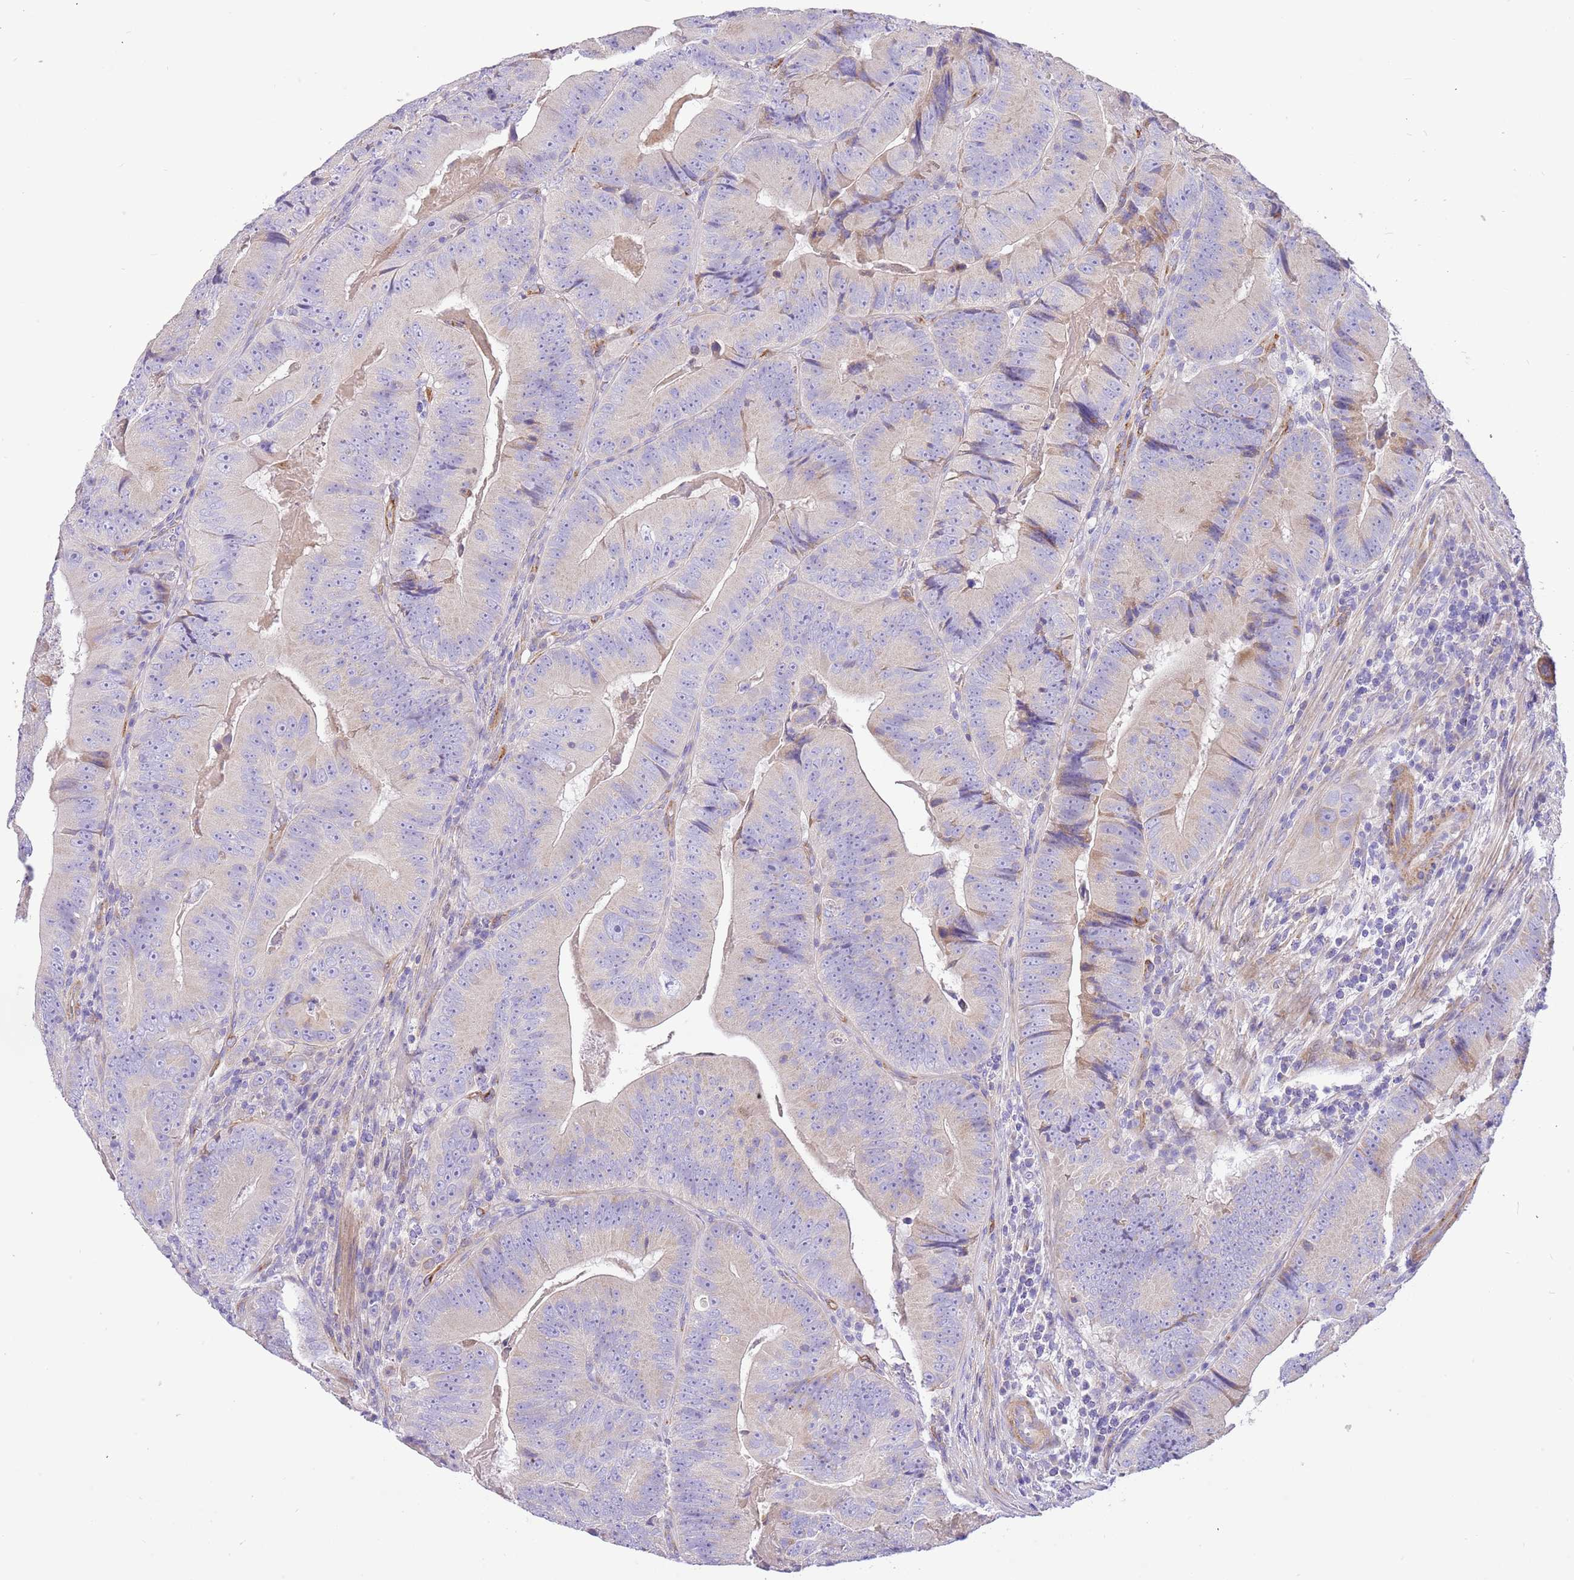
{"staining": {"intensity": "moderate", "quantity": "<25%", "location": "cytoplasmic/membranous"}, "tissue": "colorectal cancer", "cell_type": "Tumor cells", "image_type": "cancer", "snomed": [{"axis": "morphology", "description": "Adenocarcinoma, NOS"}, {"axis": "topography", "description": "Colon"}], "caption": "Colorectal cancer (adenocarcinoma) stained with a brown dye displays moderate cytoplasmic/membranous positive positivity in about <25% of tumor cells.", "gene": "SERINC3", "patient": {"sex": "female", "age": 86}}